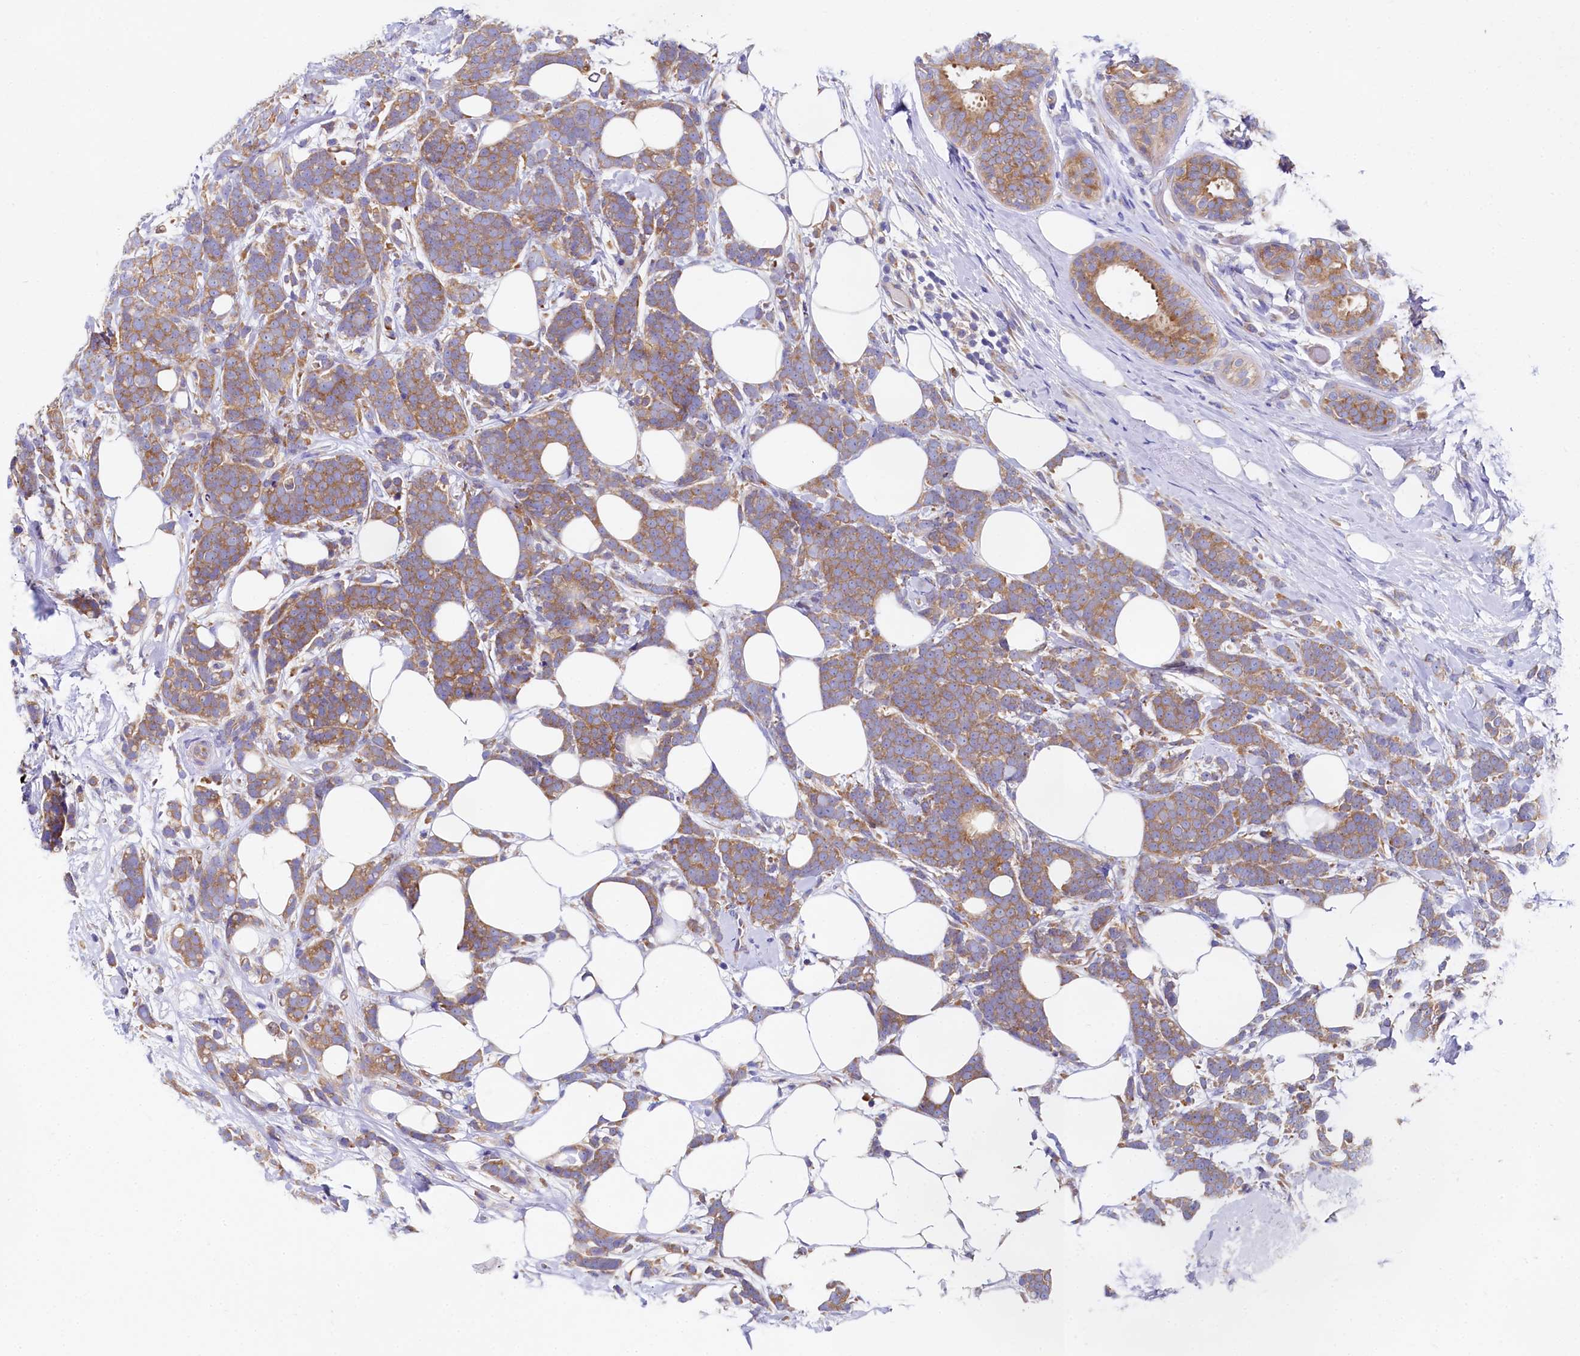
{"staining": {"intensity": "moderate", "quantity": ">75%", "location": "cytoplasmic/membranous"}, "tissue": "breast cancer", "cell_type": "Tumor cells", "image_type": "cancer", "snomed": [{"axis": "morphology", "description": "Lobular carcinoma"}, {"axis": "topography", "description": "Breast"}], "caption": "Brown immunohistochemical staining in breast lobular carcinoma exhibits moderate cytoplasmic/membranous positivity in approximately >75% of tumor cells.", "gene": "QARS1", "patient": {"sex": "female", "age": 58}}